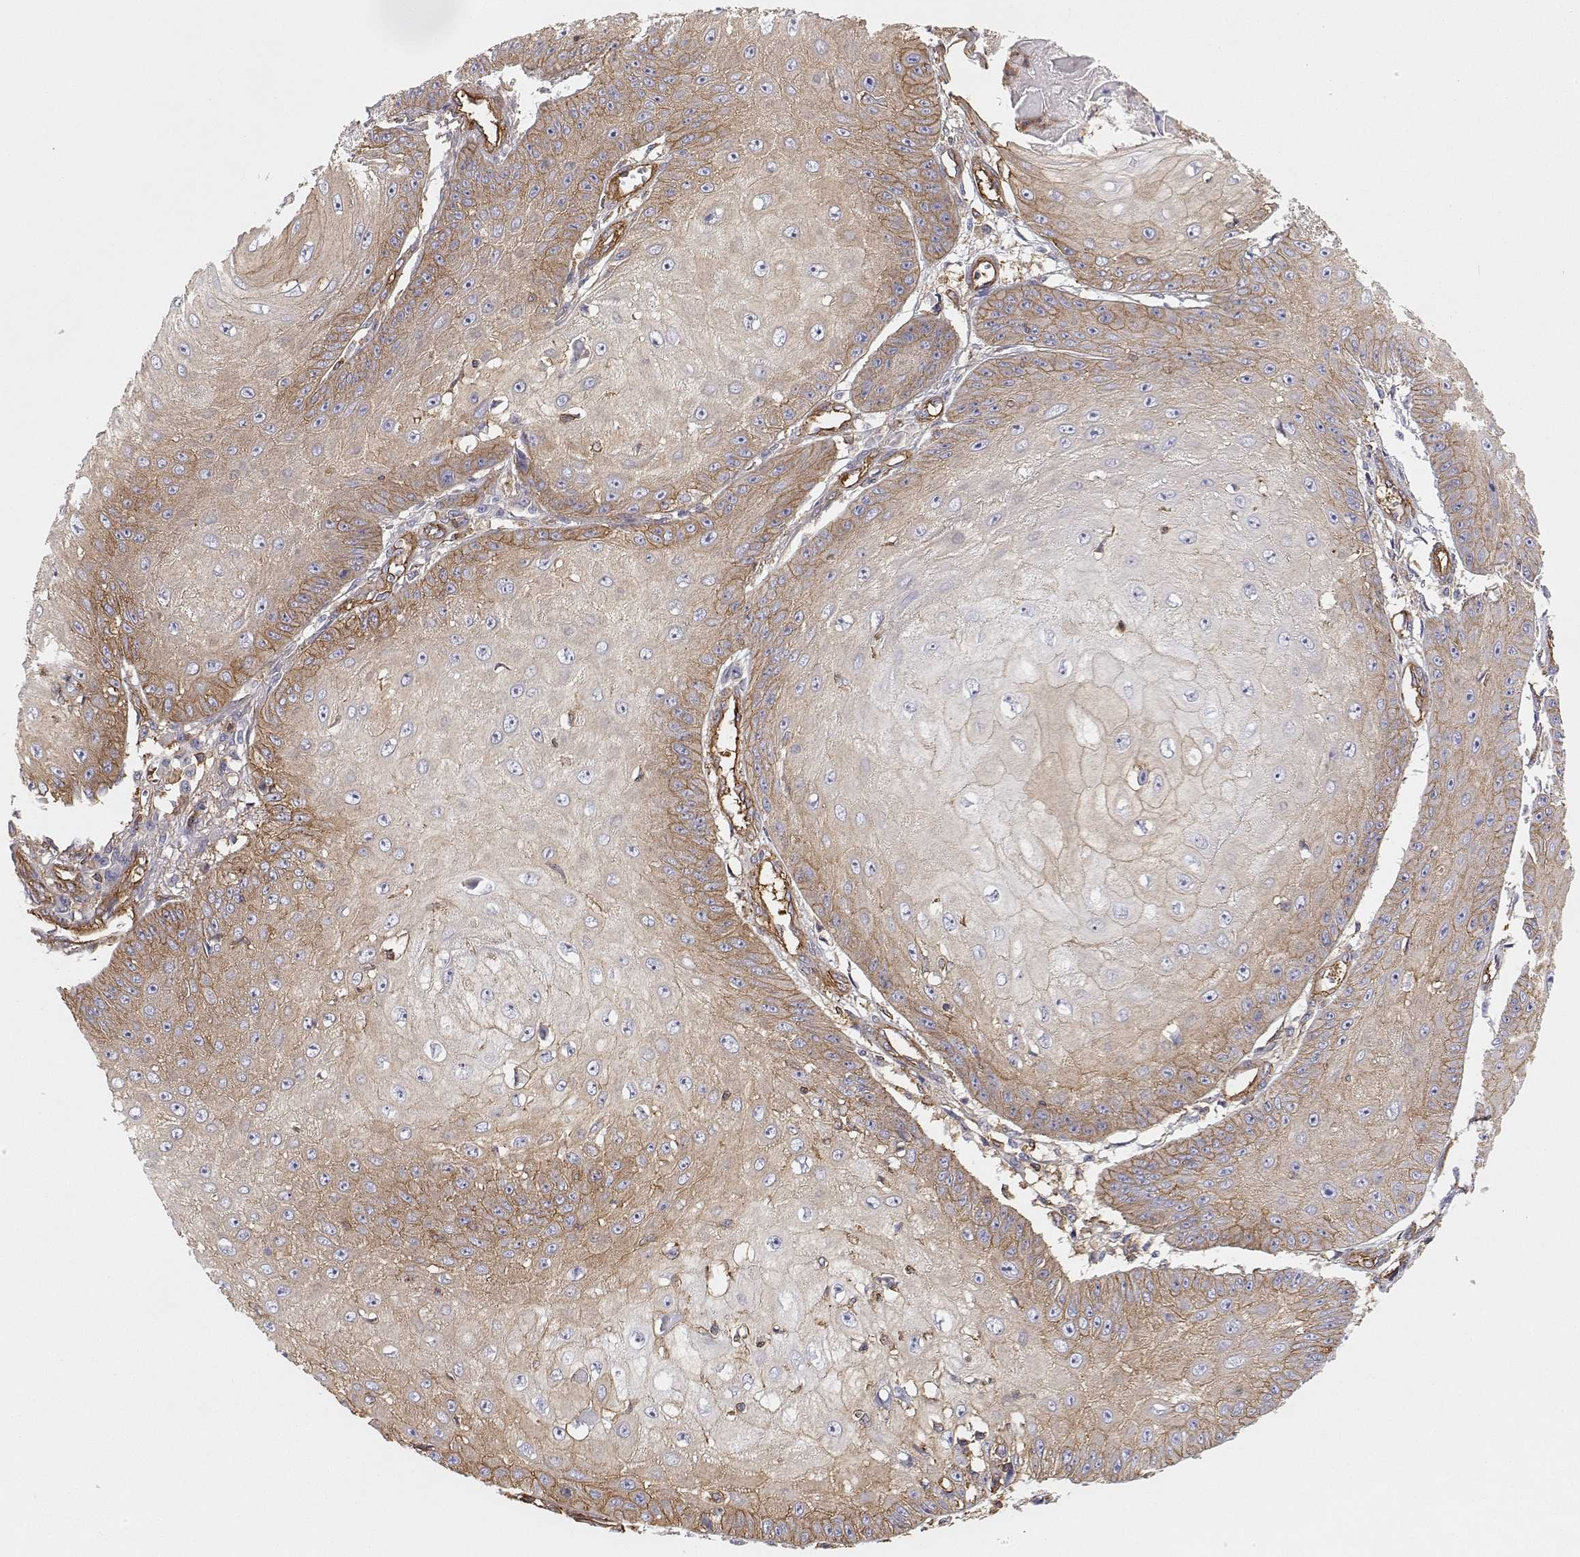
{"staining": {"intensity": "moderate", "quantity": "25%-75%", "location": "cytoplasmic/membranous"}, "tissue": "skin cancer", "cell_type": "Tumor cells", "image_type": "cancer", "snomed": [{"axis": "morphology", "description": "Squamous cell carcinoma, NOS"}, {"axis": "topography", "description": "Skin"}], "caption": "IHC of skin cancer displays medium levels of moderate cytoplasmic/membranous positivity in approximately 25%-75% of tumor cells.", "gene": "MYH9", "patient": {"sex": "male", "age": 70}}